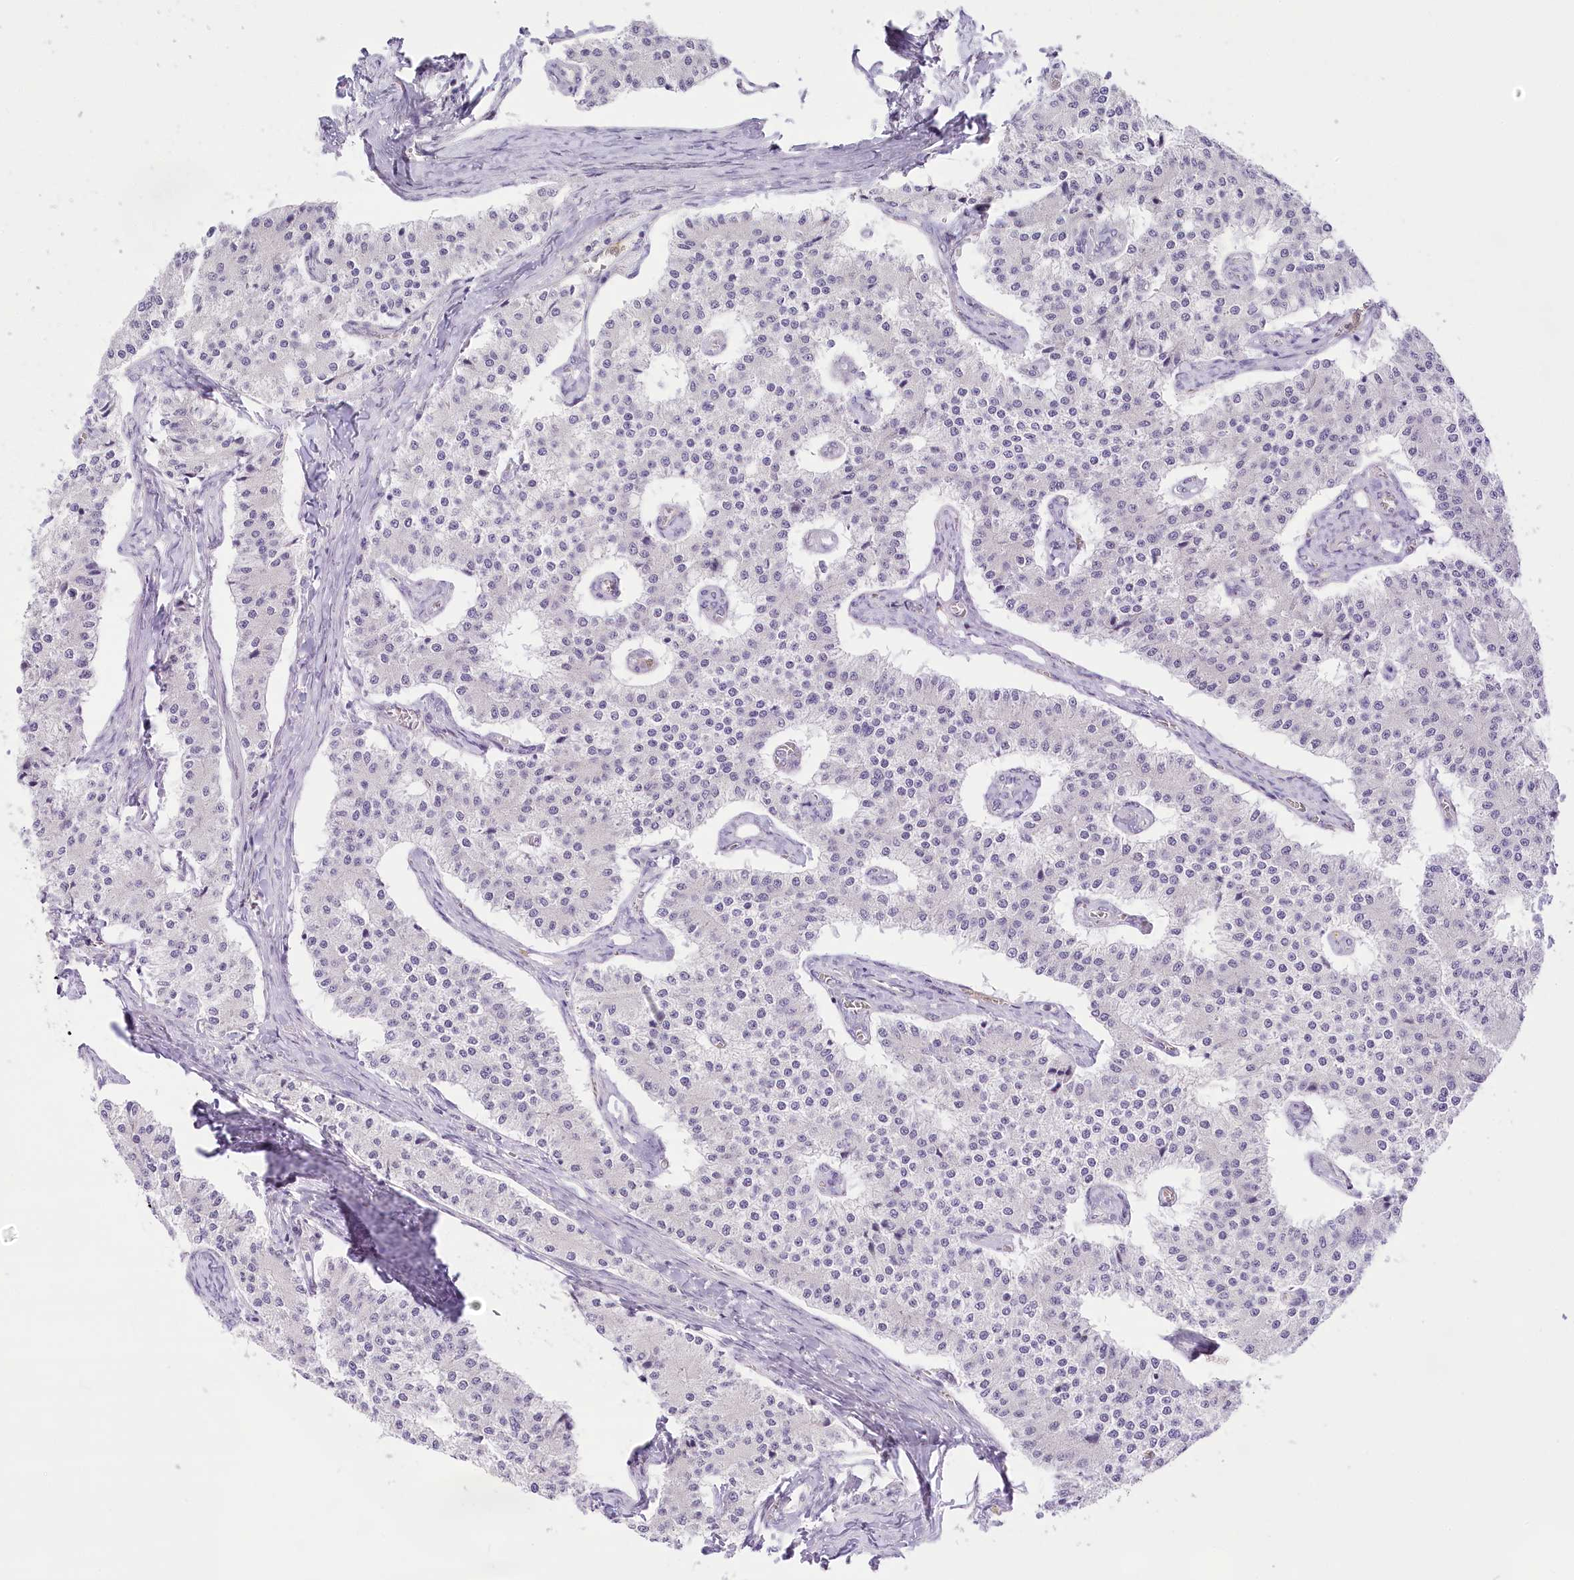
{"staining": {"intensity": "negative", "quantity": "none", "location": "none"}, "tissue": "carcinoid", "cell_type": "Tumor cells", "image_type": "cancer", "snomed": [{"axis": "morphology", "description": "Carcinoid, malignant, NOS"}, {"axis": "topography", "description": "Colon"}], "caption": "High power microscopy image of an IHC photomicrograph of malignant carcinoid, revealing no significant staining in tumor cells.", "gene": "CCDC30", "patient": {"sex": "female", "age": 52}}